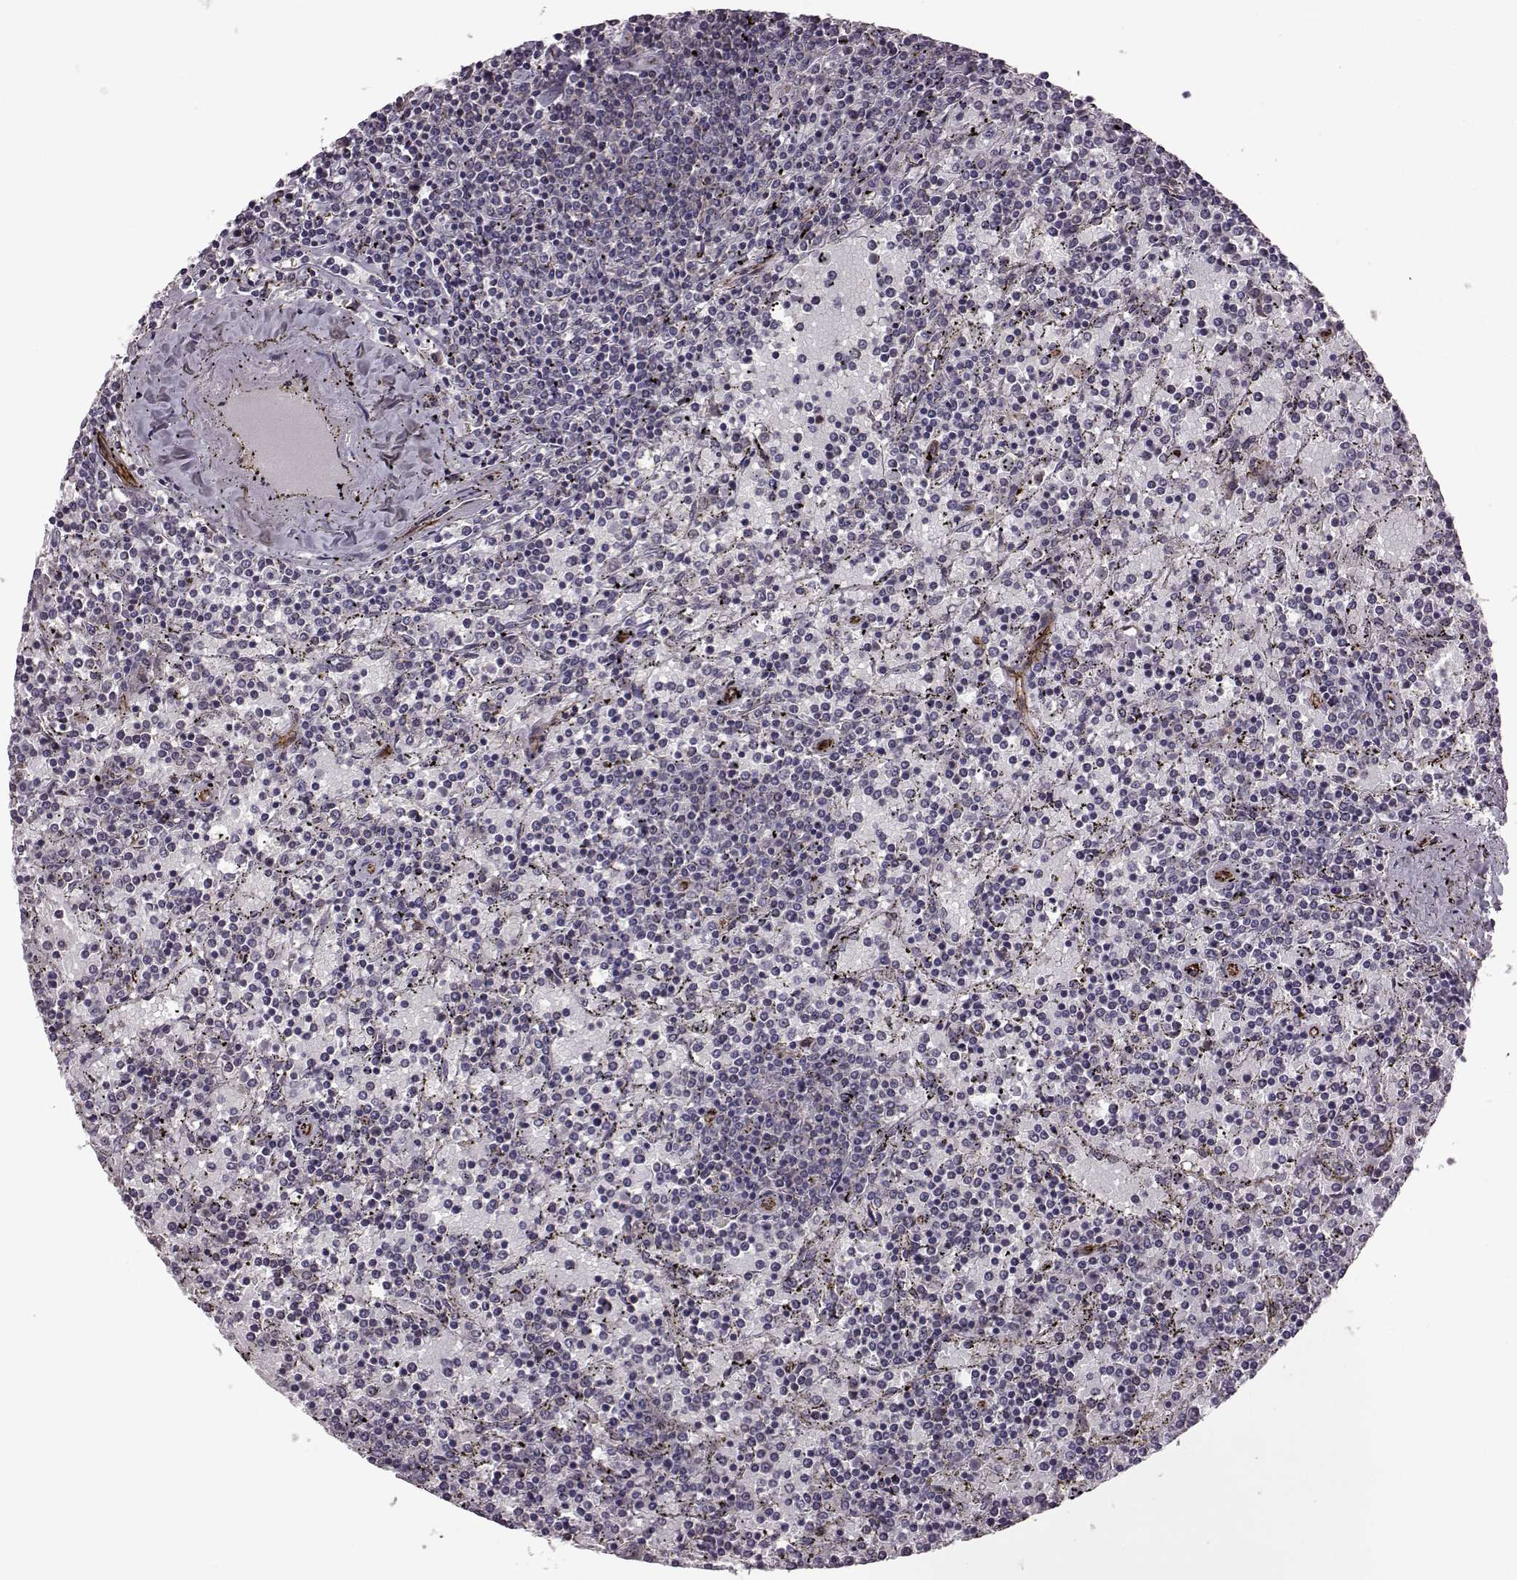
{"staining": {"intensity": "negative", "quantity": "none", "location": "none"}, "tissue": "lymphoma", "cell_type": "Tumor cells", "image_type": "cancer", "snomed": [{"axis": "morphology", "description": "Malignant lymphoma, non-Hodgkin's type, Low grade"}, {"axis": "topography", "description": "Spleen"}], "caption": "A high-resolution photomicrograph shows immunohistochemistry (IHC) staining of lymphoma, which demonstrates no significant positivity in tumor cells. Brightfield microscopy of IHC stained with DAB (3,3'-diaminobenzidine) (brown) and hematoxylin (blue), captured at high magnification.", "gene": "SYNPO", "patient": {"sex": "female", "age": 77}}